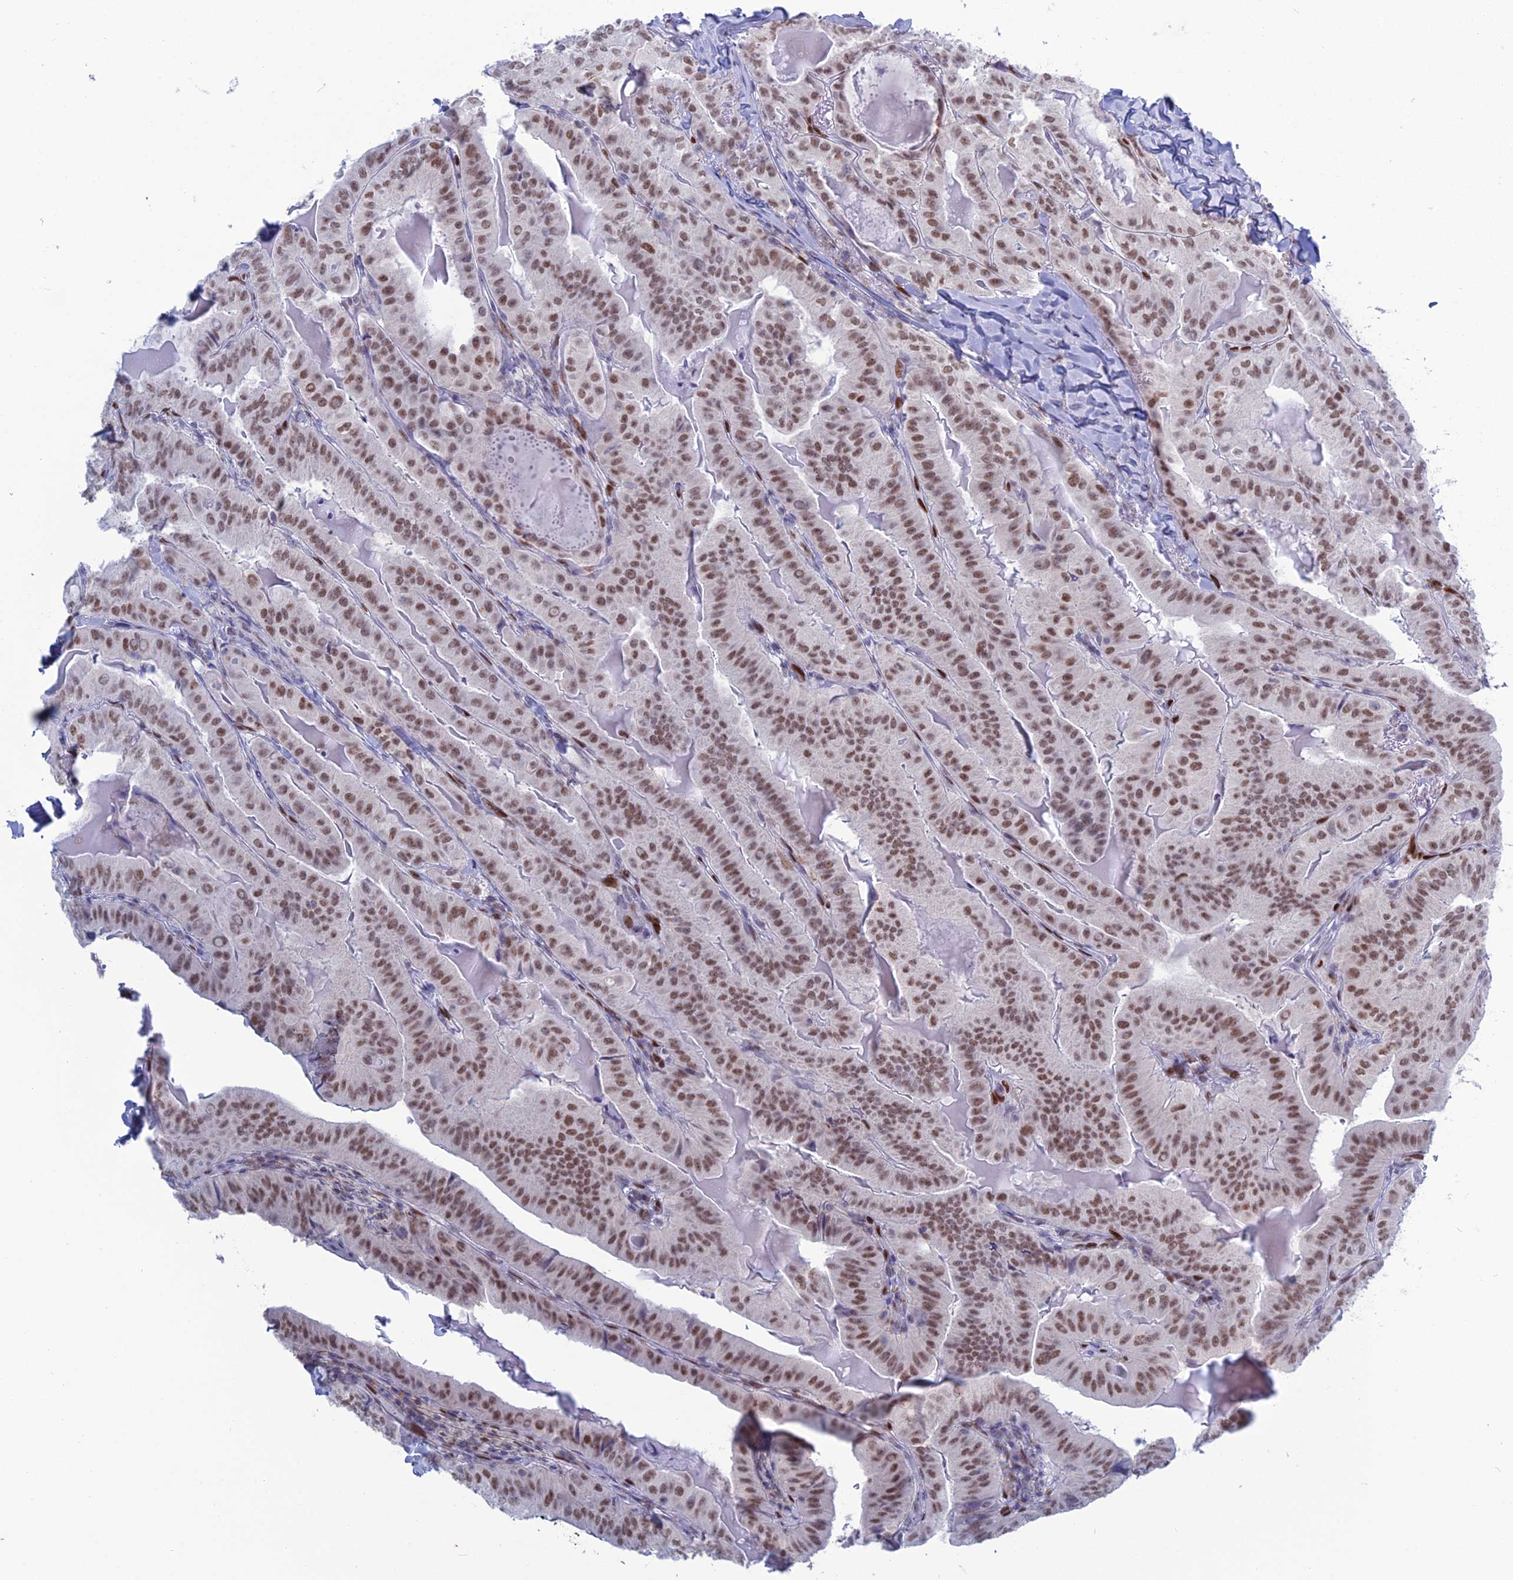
{"staining": {"intensity": "moderate", "quantity": ">75%", "location": "nuclear"}, "tissue": "thyroid cancer", "cell_type": "Tumor cells", "image_type": "cancer", "snomed": [{"axis": "morphology", "description": "Papillary adenocarcinoma, NOS"}, {"axis": "topography", "description": "Thyroid gland"}], "caption": "Papillary adenocarcinoma (thyroid) stained with a protein marker displays moderate staining in tumor cells.", "gene": "NOL4L", "patient": {"sex": "female", "age": 68}}